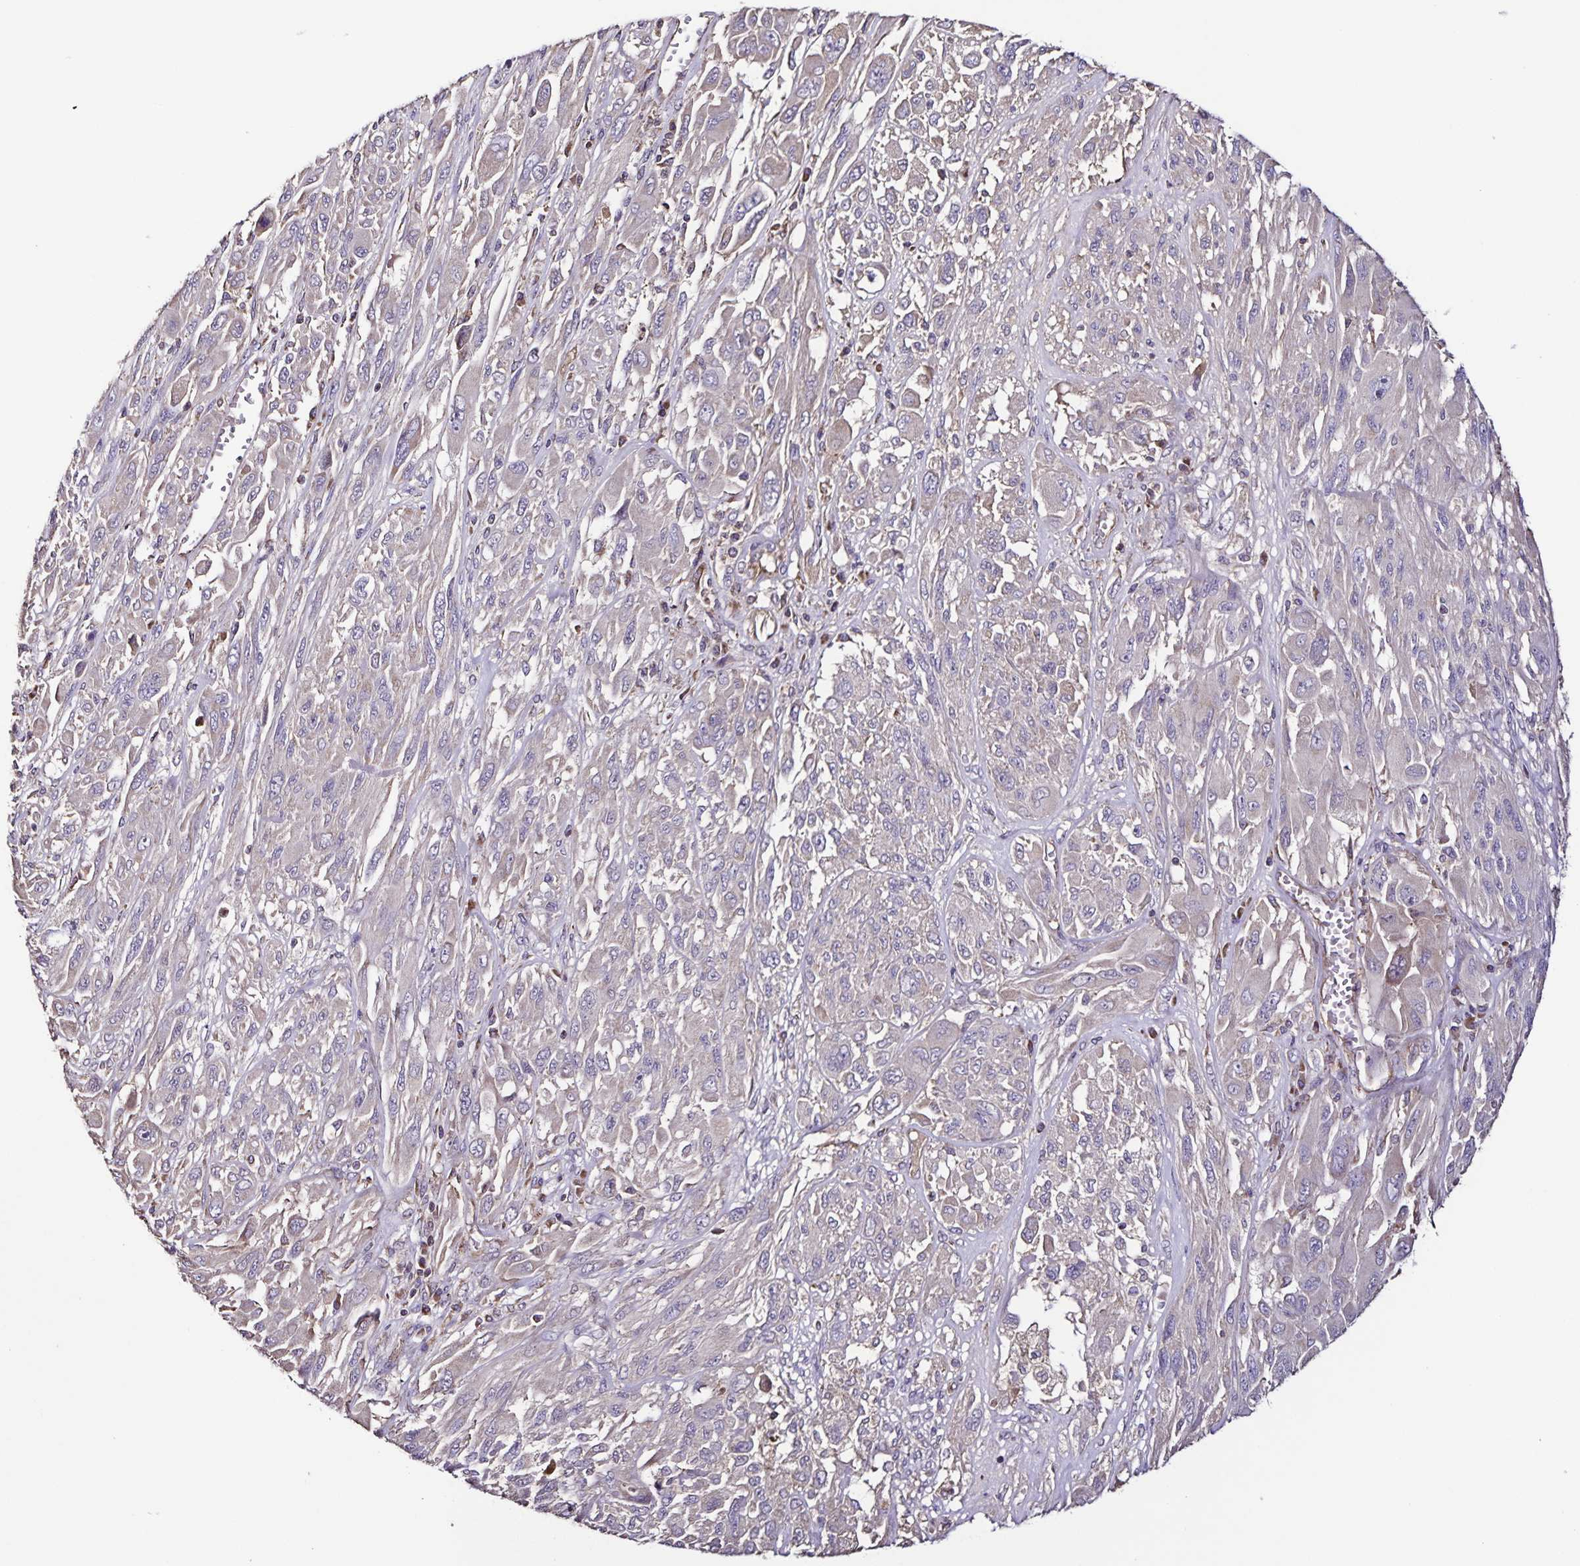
{"staining": {"intensity": "negative", "quantity": "none", "location": "none"}, "tissue": "melanoma", "cell_type": "Tumor cells", "image_type": "cancer", "snomed": [{"axis": "morphology", "description": "Malignant melanoma, NOS"}, {"axis": "topography", "description": "Skin"}], "caption": "IHC photomicrograph of human malignant melanoma stained for a protein (brown), which reveals no expression in tumor cells.", "gene": "MAN1A1", "patient": {"sex": "female", "age": 91}}